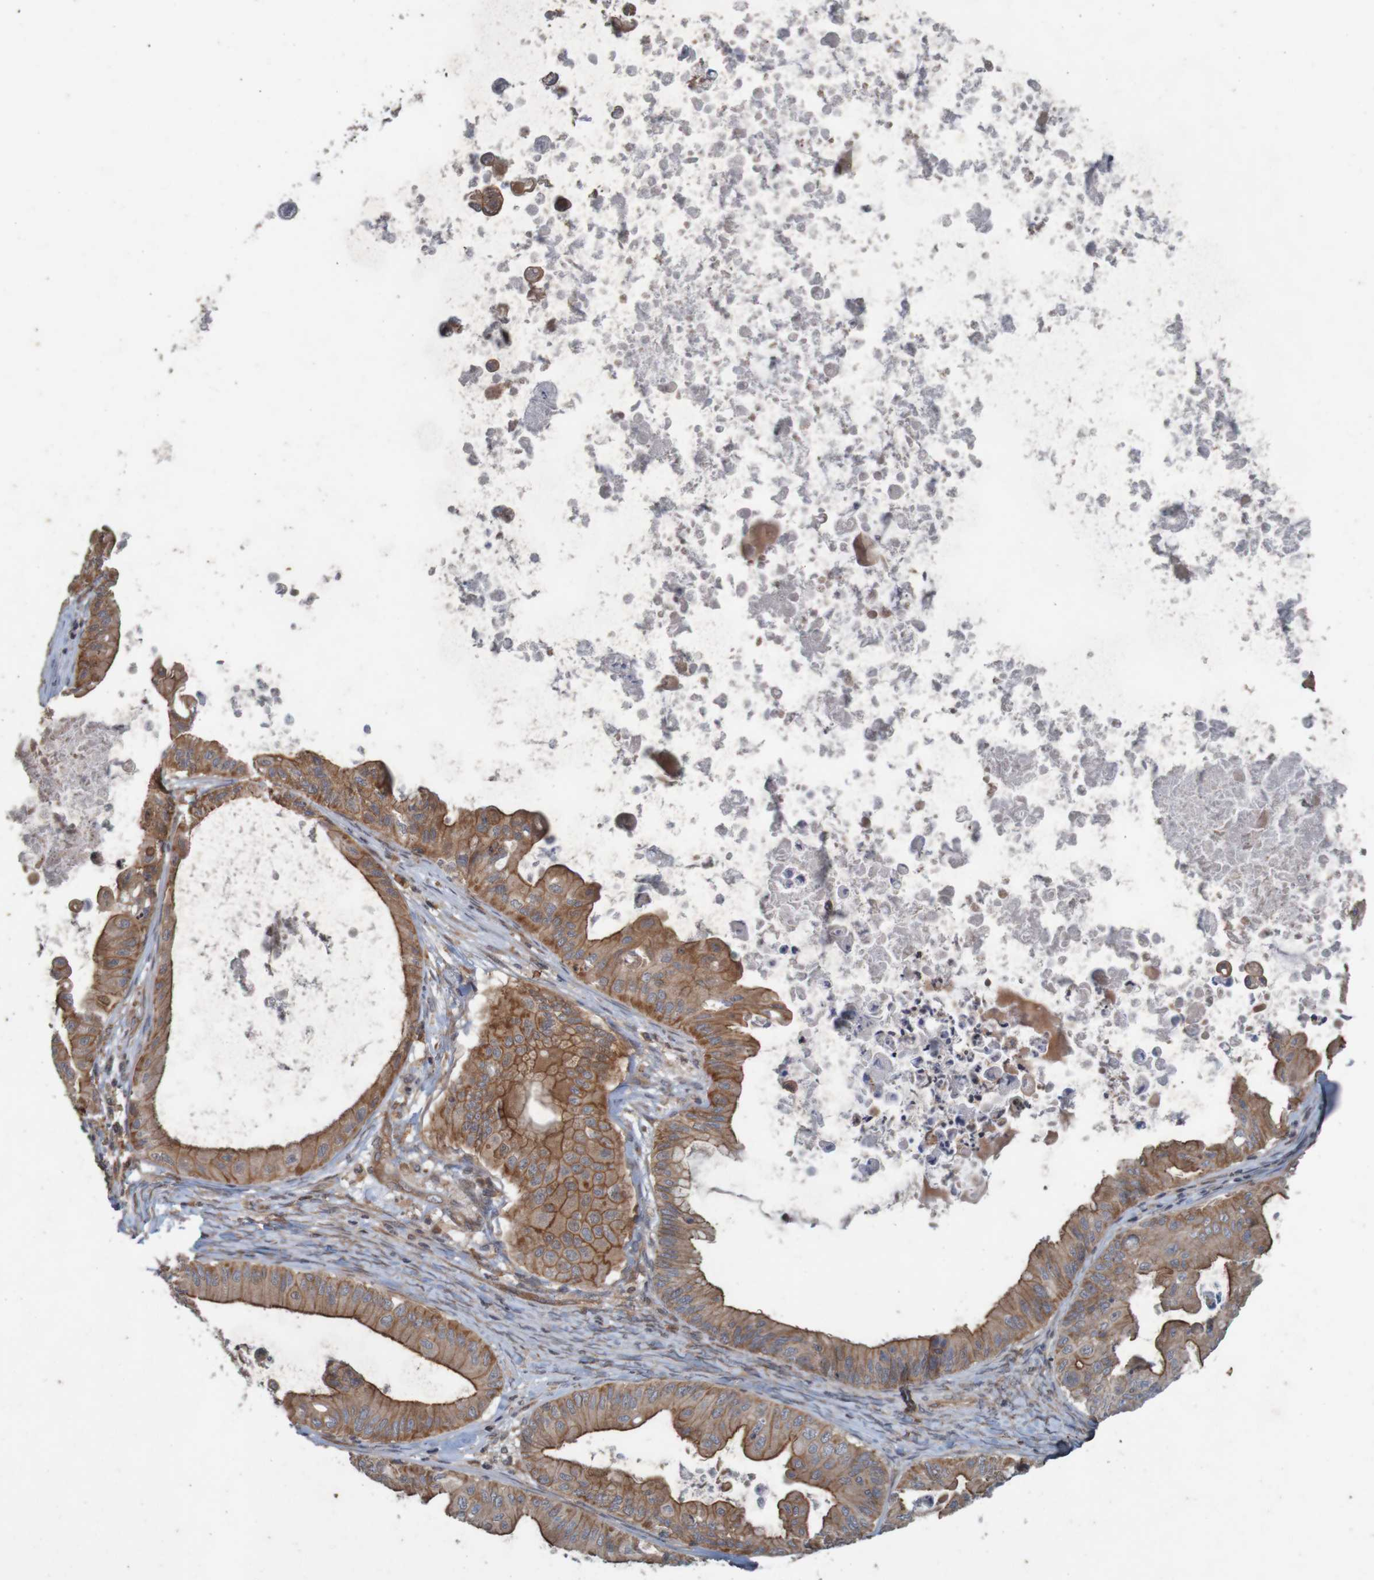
{"staining": {"intensity": "moderate", "quantity": ">75%", "location": "cytoplasmic/membranous"}, "tissue": "ovarian cancer", "cell_type": "Tumor cells", "image_type": "cancer", "snomed": [{"axis": "morphology", "description": "Cystadenocarcinoma, mucinous, NOS"}, {"axis": "topography", "description": "Ovary"}], "caption": "Immunohistochemistry (IHC) (DAB (3,3'-diaminobenzidine)) staining of human ovarian mucinous cystadenocarcinoma shows moderate cytoplasmic/membranous protein staining in about >75% of tumor cells. (DAB (3,3'-diaminobenzidine) IHC with brightfield microscopy, high magnification).", "gene": "ARHGEF11", "patient": {"sex": "female", "age": 37}}